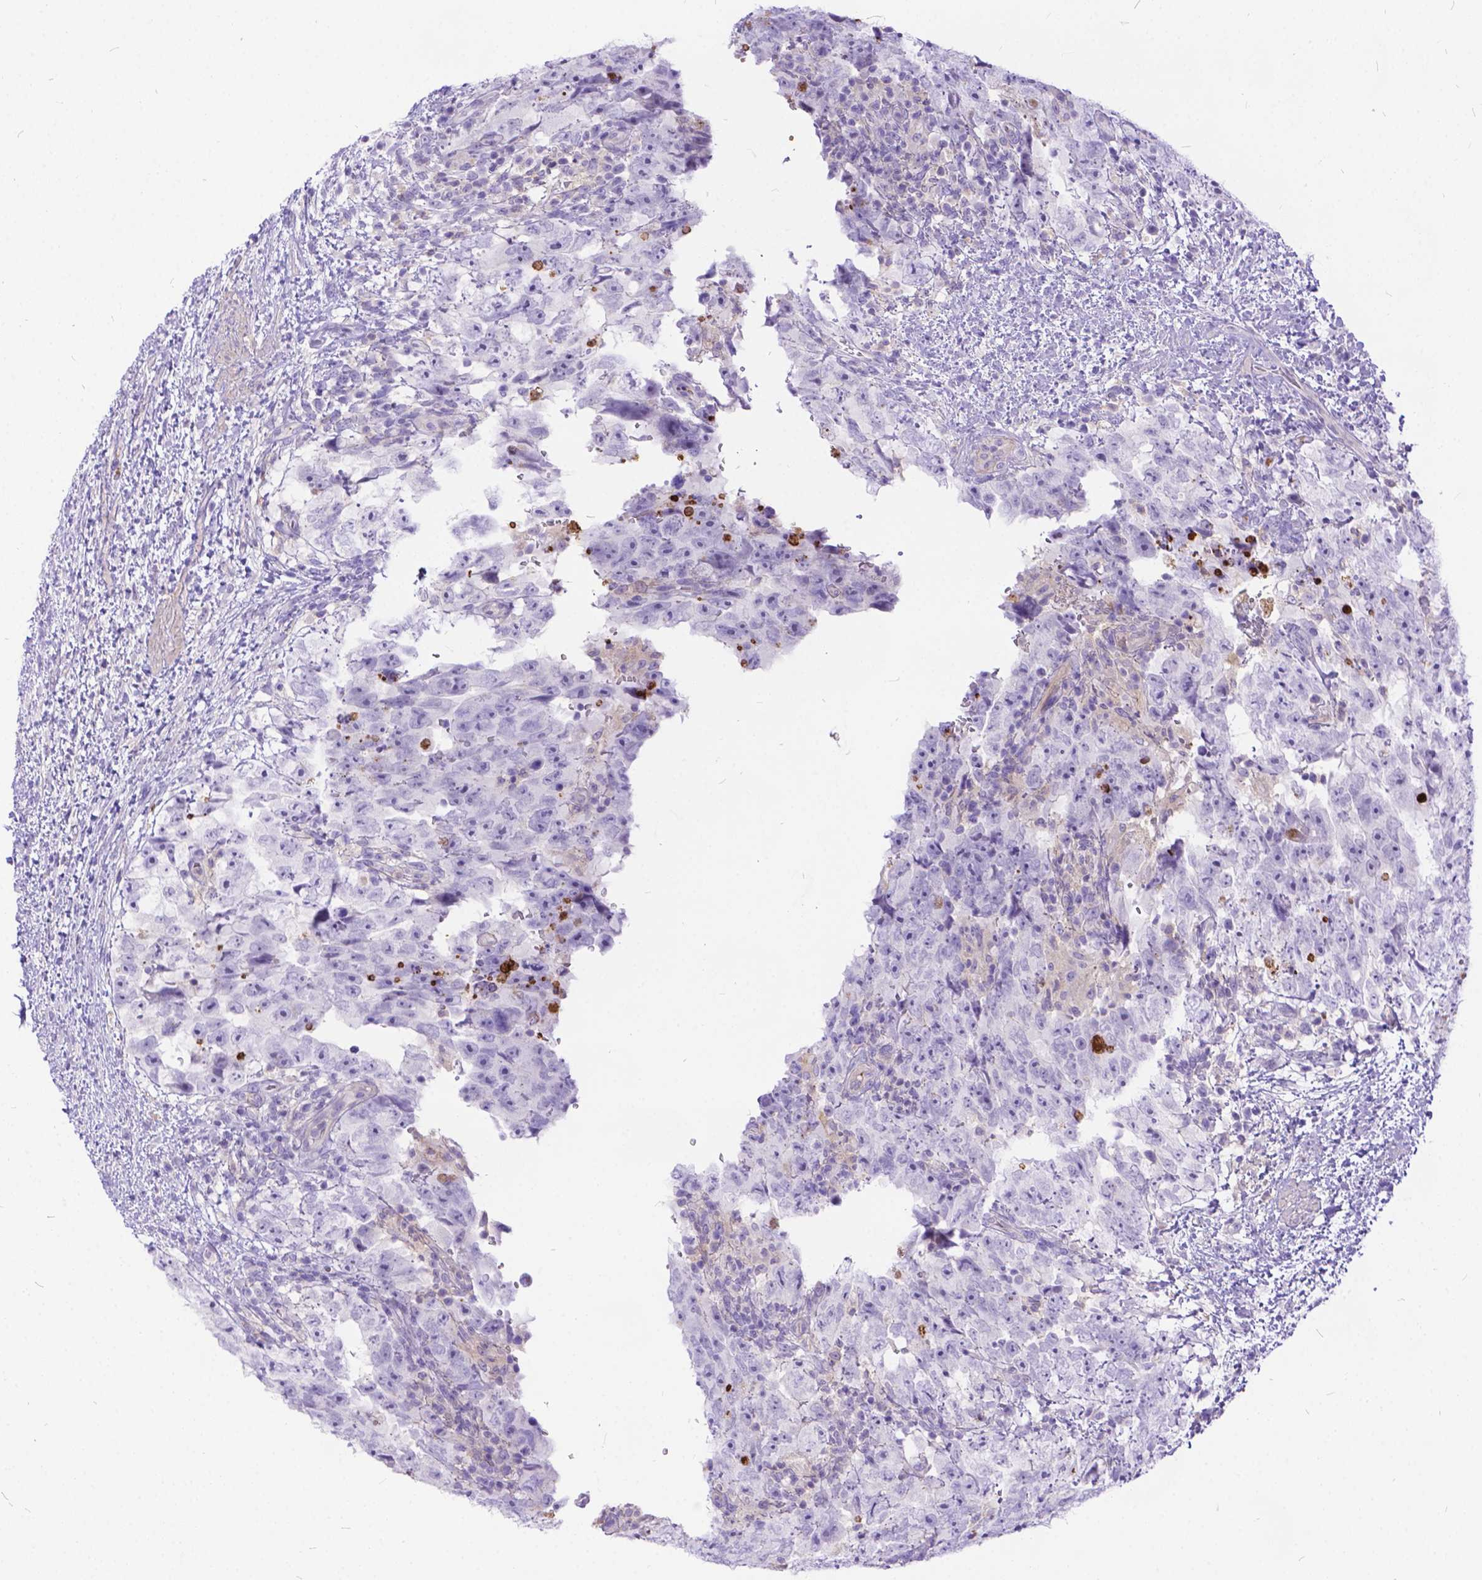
{"staining": {"intensity": "negative", "quantity": "none", "location": "none"}, "tissue": "testis cancer", "cell_type": "Tumor cells", "image_type": "cancer", "snomed": [{"axis": "morphology", "description": "Normal tissue, NOS"}, {"axis": "morphology", "description": "Carcinoma, Embryonal, NOS"}, {"axis": "topography", "description": "Testis"}, {"axis": "topography", "description": "Epididymis"}], "caption": "Embryonal carcinoma (testis) was stained to show a protein in brown. There is no significant positivity in tumor cells.", "gene": "TMEM169", "patient": {"sex": "male", "age": 24}}